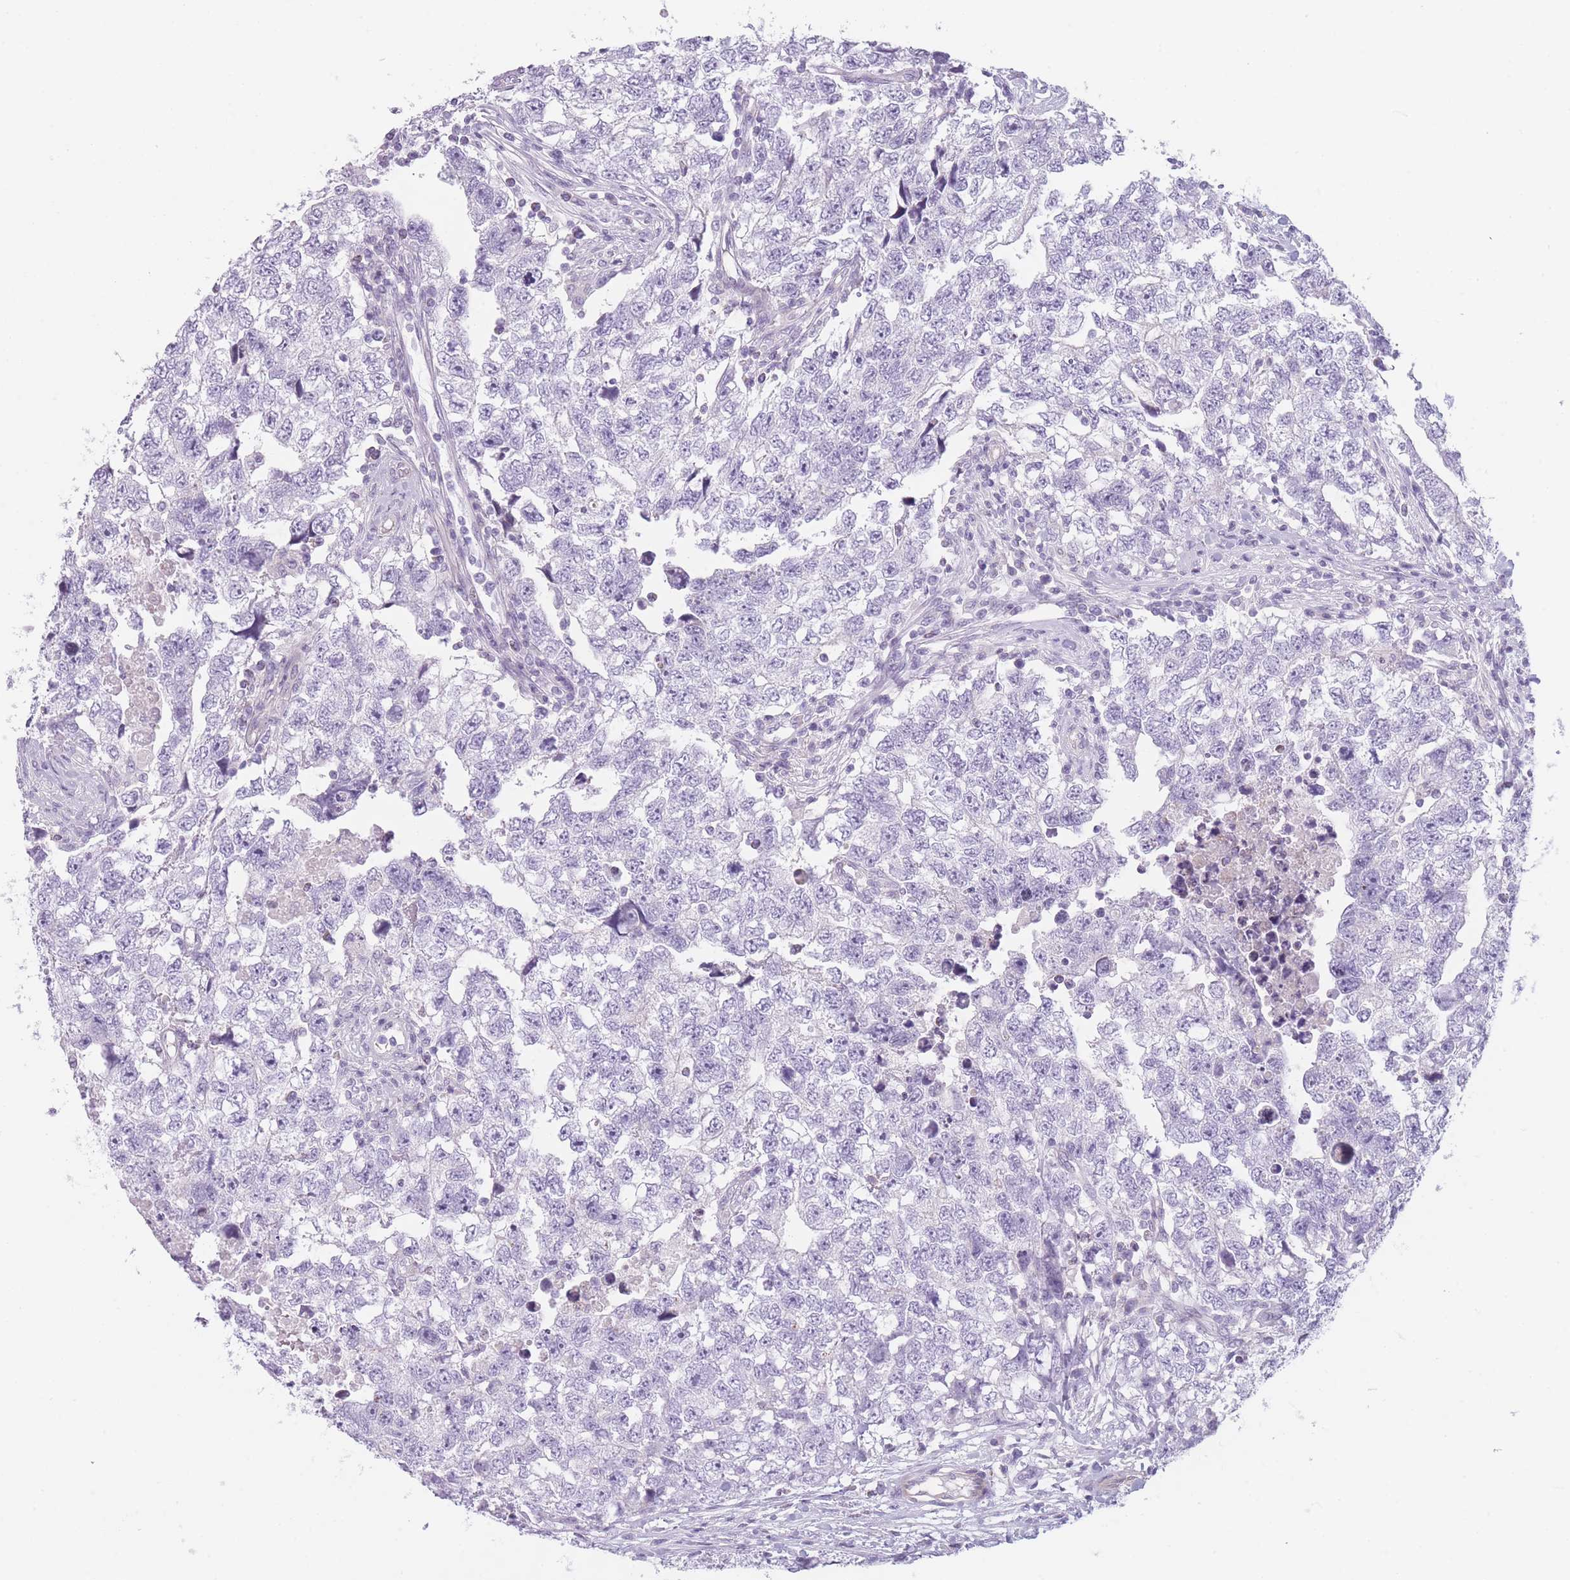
{"staining": {"intensity": "negative", "quantity": "none", "location": "none"}, "tissue": "testis cancer", "cell_type": "Tumor cells", "image_type": "cancer", "snomed": [{"axis": "morphology", "description": "Carcinoma, Embryonal, NOS"}, {"axis": "topography", "description": "Testis"}], "caption": "An IHC photomicrograph of testis cancer is shown. There is no staining in tumor cells of testis cancer. (Brightfield microscopy of DAB IHC at high magnification).", "gene": "GGT1", "patient": {"sex": "male", "age": 22}}